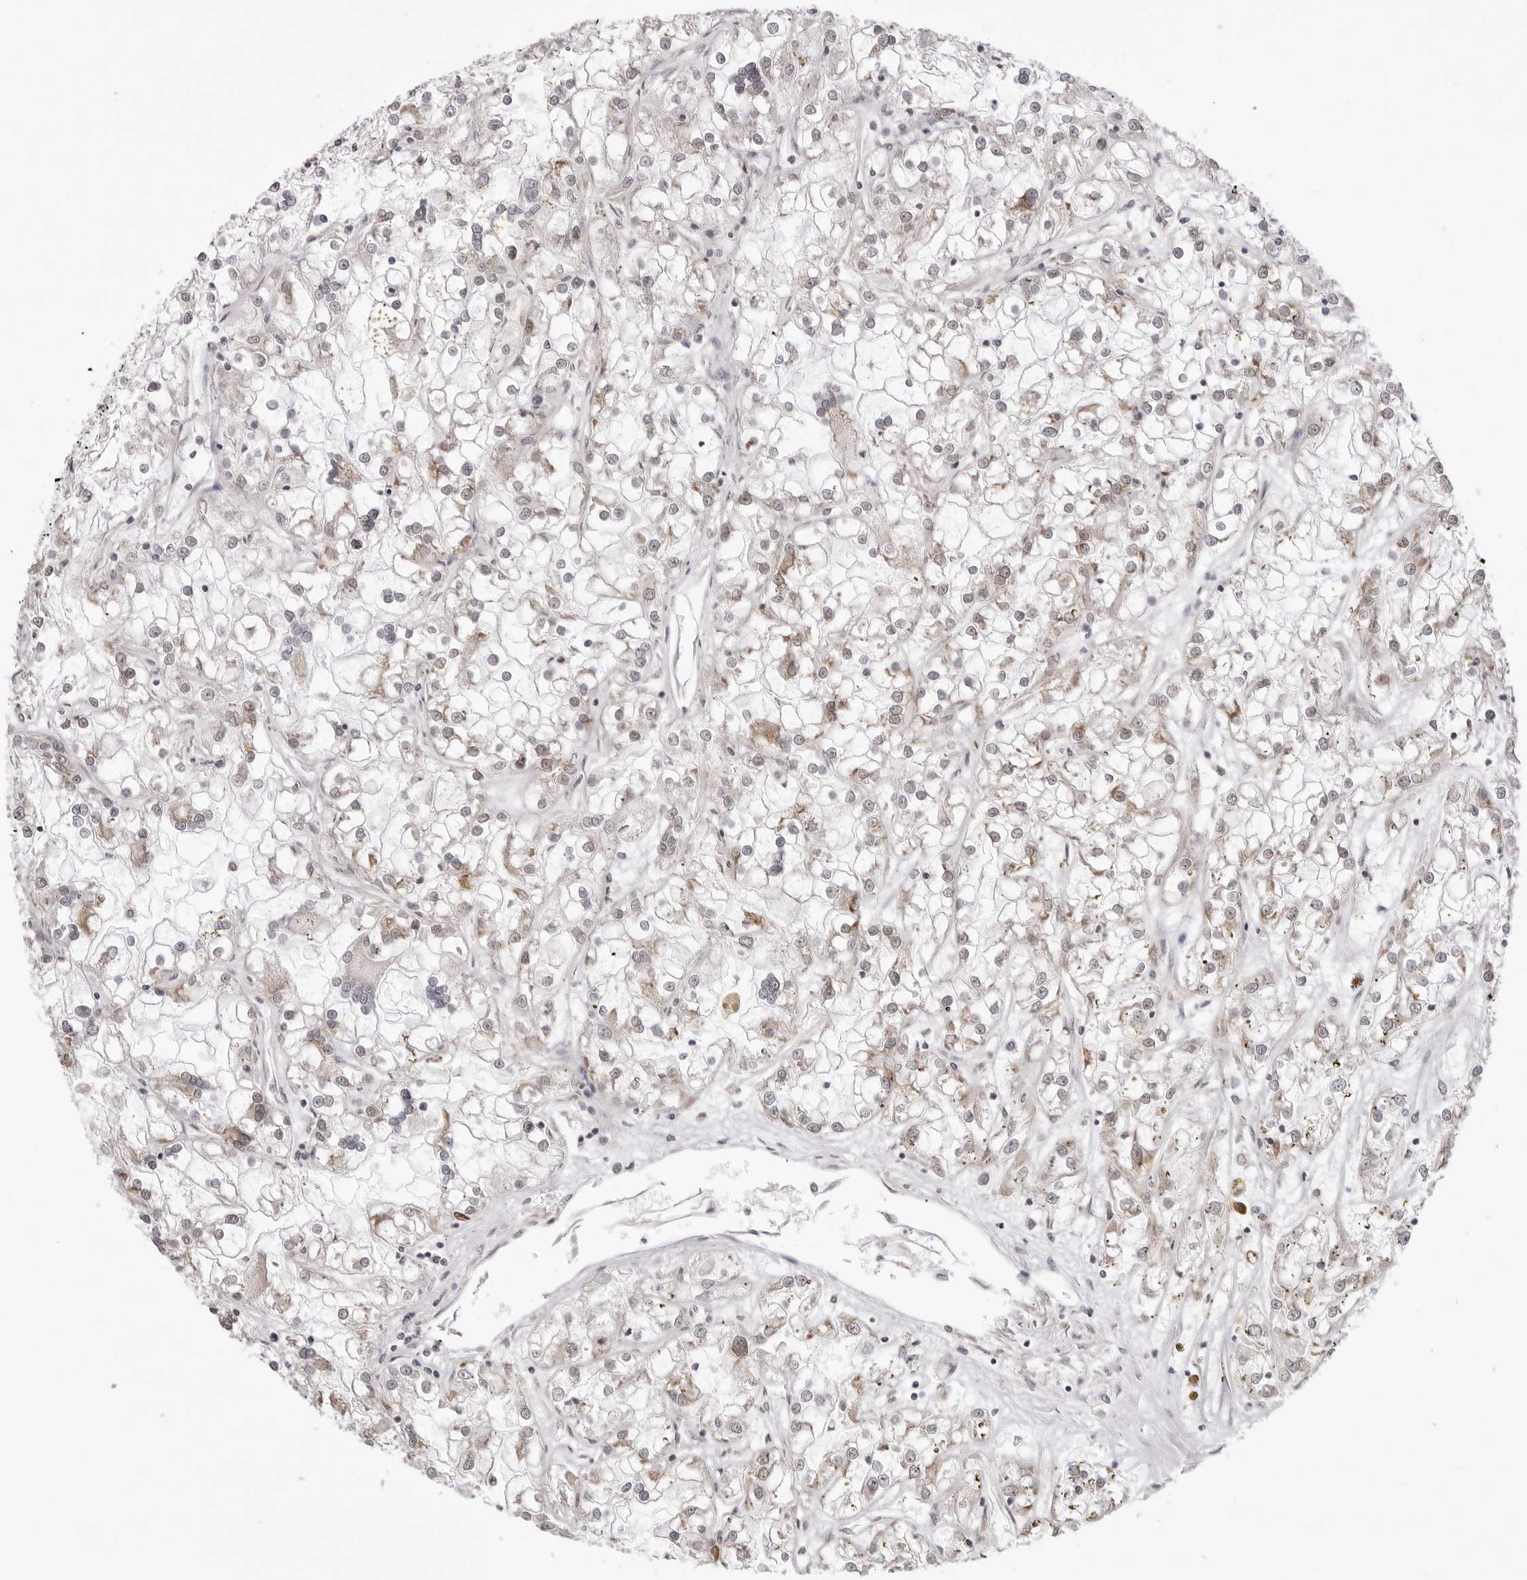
{"staining": {"intensity": "weak", "quantity": "<25%", "location": "cytoplasmic/membranous"}, "tissue": "renal cancer", "cell_type": "Tumor cells", "image_type": "cancer", "snomed": [{"axis": "morphology", "description": "Adenocarcinoma, NOS"}, {"axis": "topography", "description": "Kidney"}], "caption": "Tumor cells are negative for brown protein staining in renal adenocarcinoma. (DAB immunohistochemistry (IHC) with hematoxylin counter stain).", "gene": "ZC3H11A", "patient": {"sex": "female", "age": 52}}